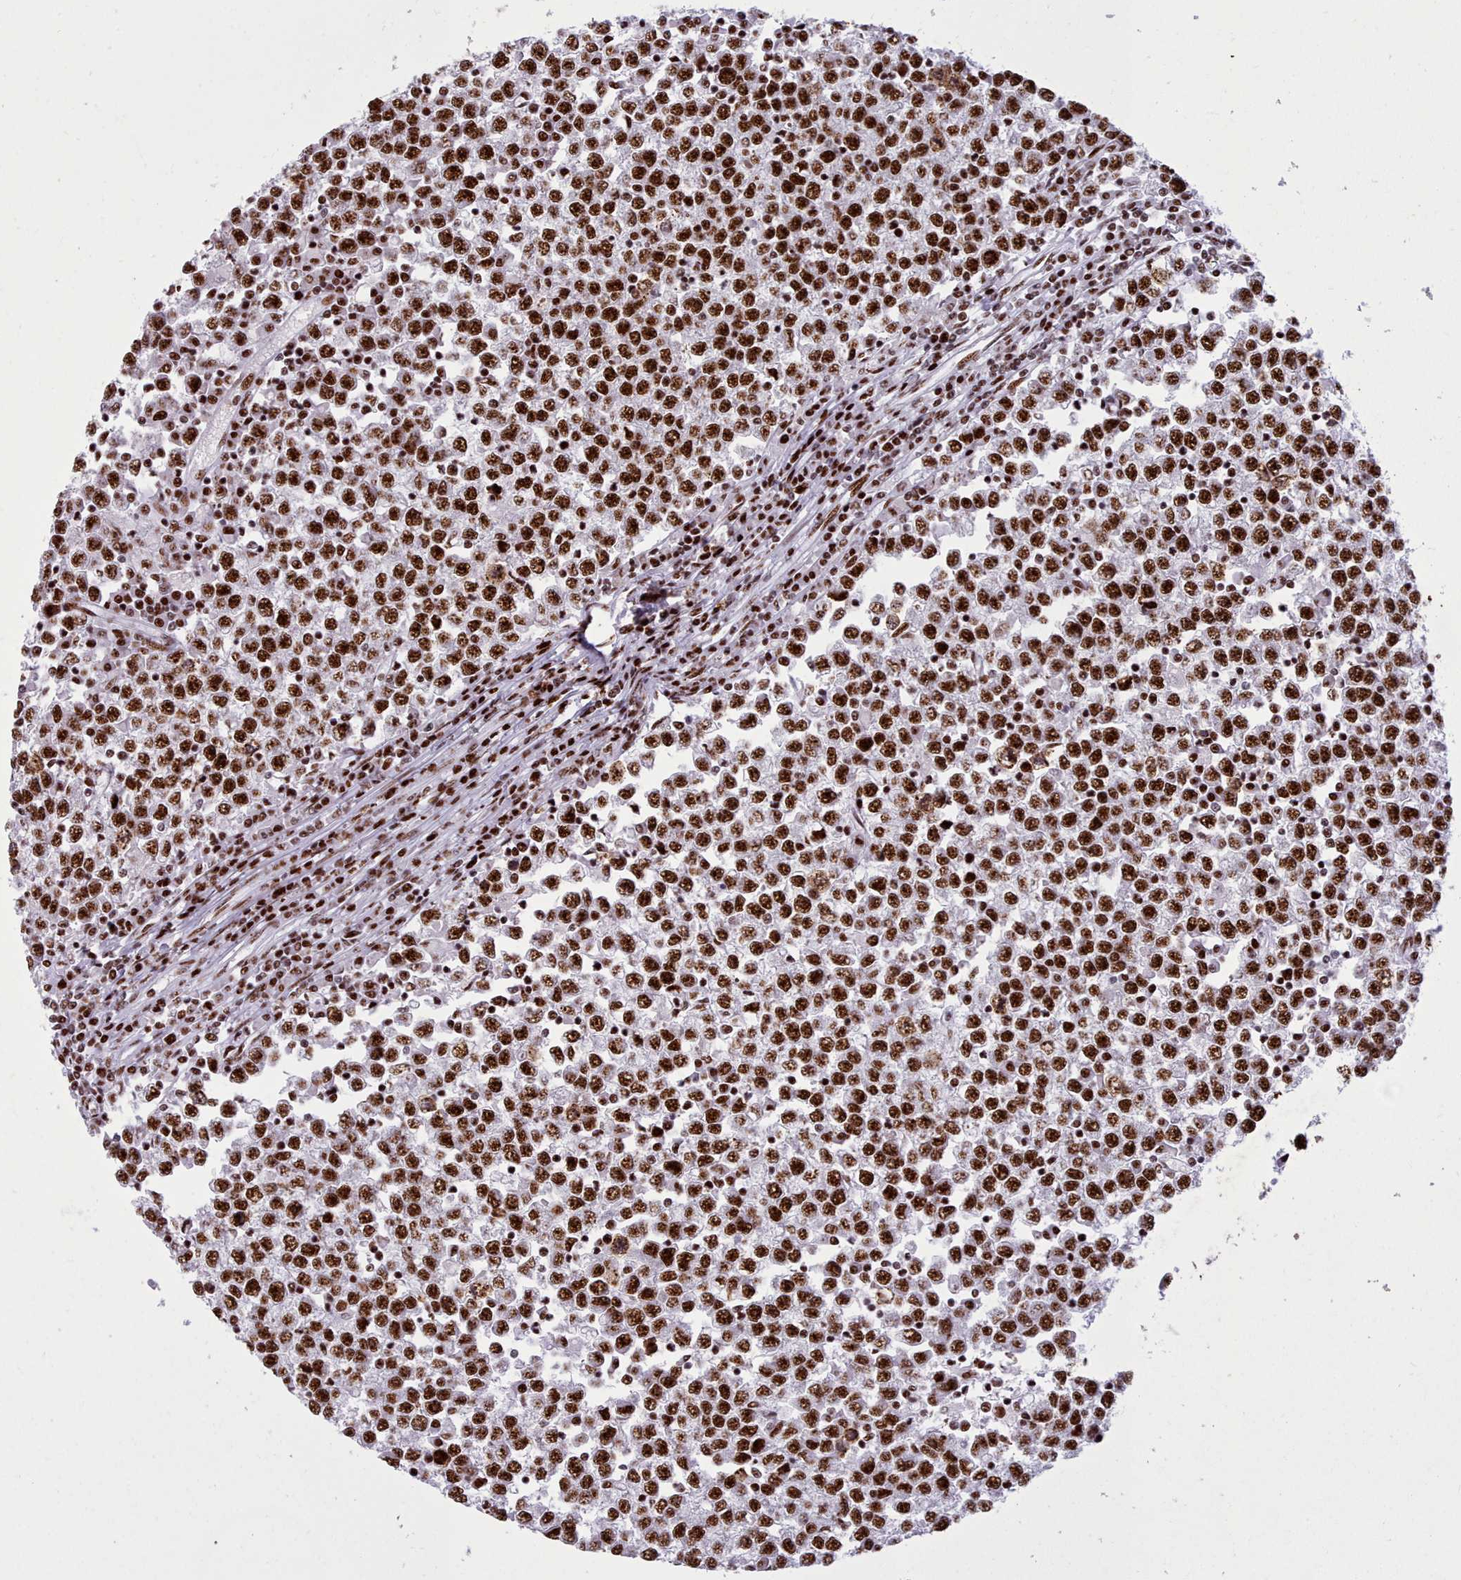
{"staining": {"intensity": "strong", "quantity": ">75%", "location": "nuclear"}, "tissue": "testis cancer", "cell_type": "Tumor cells", "image_type": "cancer", "snomed": [{"axis": "morphology", "description": "Seminoma, NOS"}, {"axis": "topography", "description": "Testis"}], "caption": "This is a micrograph of immunohistochemistry staining of testis cancer, which shows strong staining in the nuclear of tumor cells.", "gene": "TMEM35B", "patient": {"sex": "male", "age": 65}}